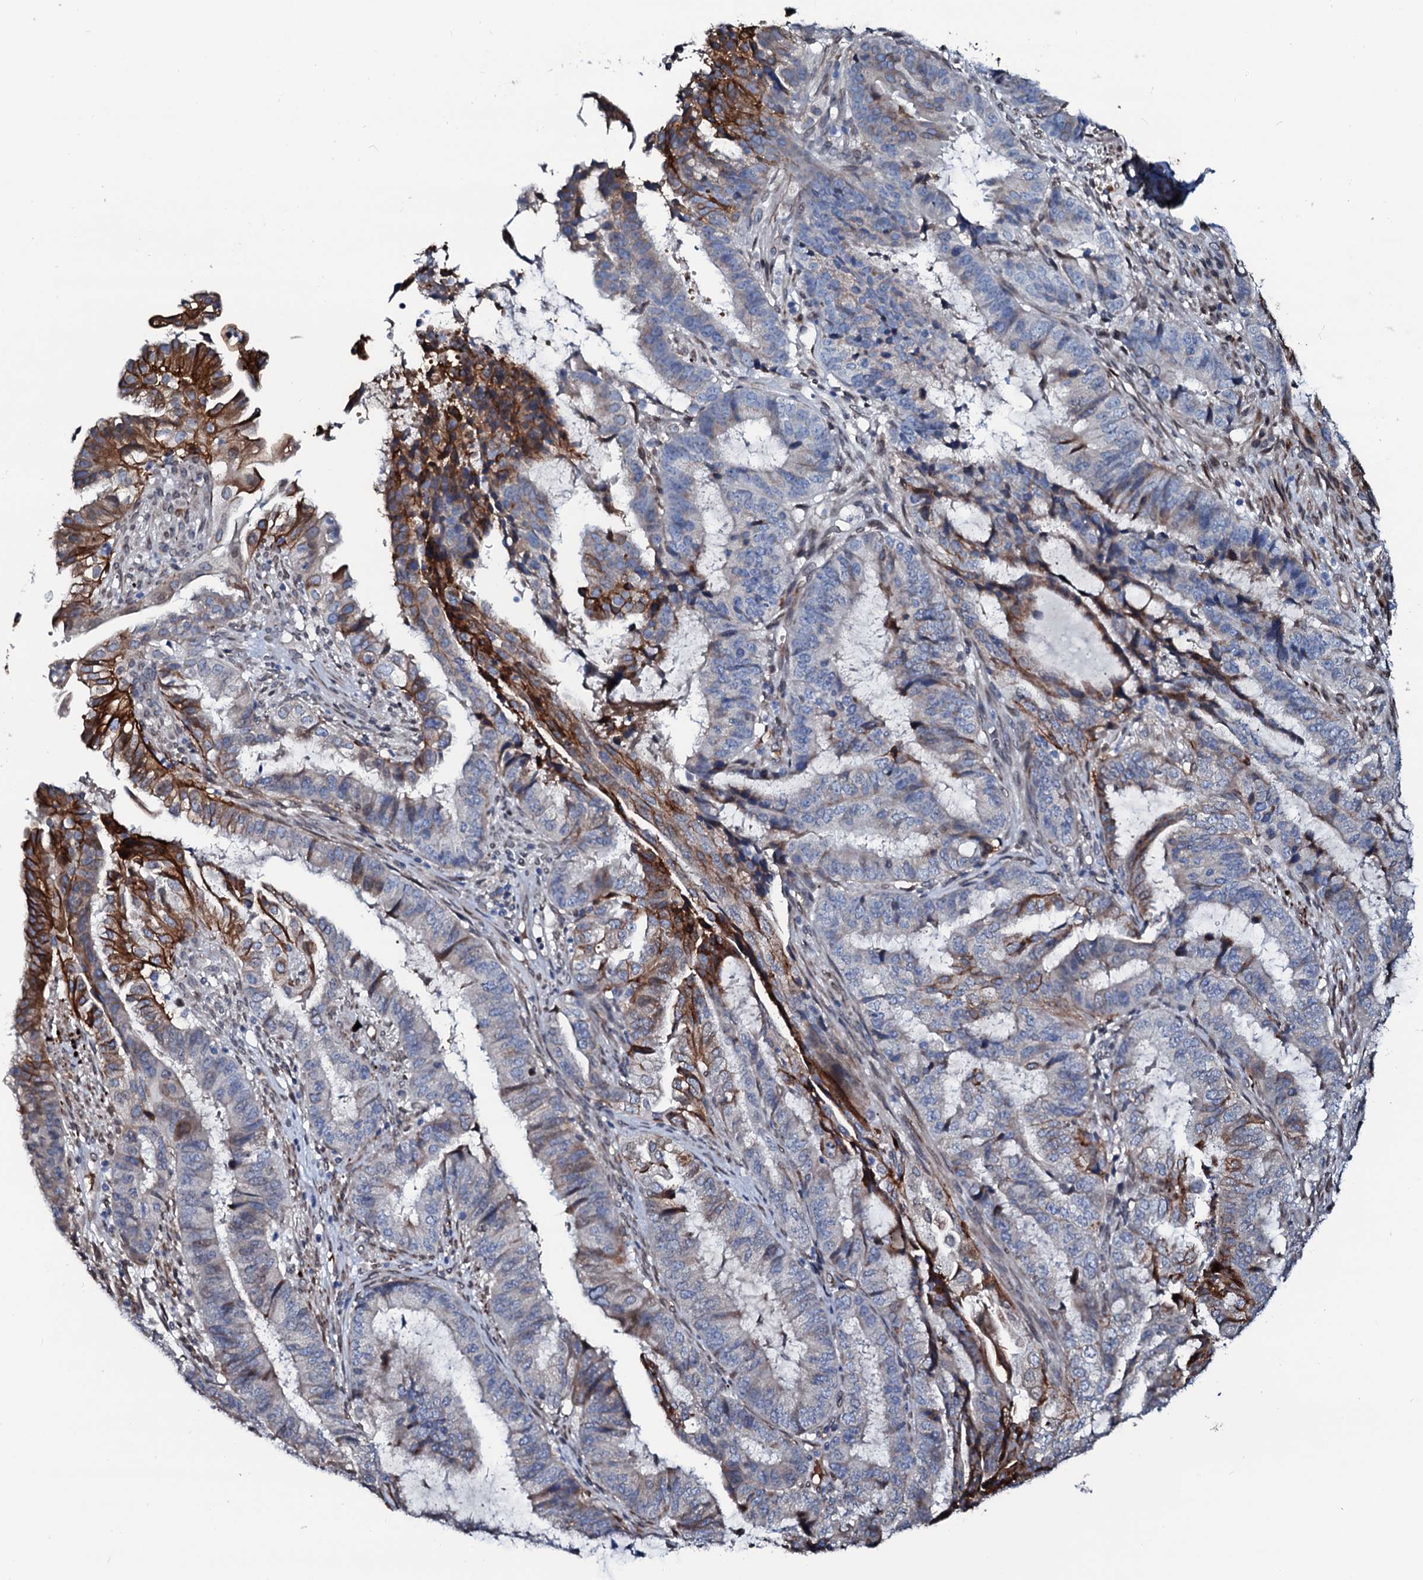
{"staining": {"intensity": "strong", "quantity": "<25%", "location": "cytoplasmic/membranous"}, "tissue": "endometrial cancer", "cell_type": "Tumor cells", "image_type": "cancer", "snomed": [{"axis": "morphology", "description": "Adenocarcinoma, NOS"}, {"axis": "topography", "description": "Endometrium"}], "caption": "An image of human endometrial adenocarcinoma stained for a protein exhibits strong cytoplasmic/membranous brown staining in tumor cells. The staining was performed using DAB (3,3'-diaminobenzidine), with brown indicating positive protein expression. Nuclei are stained blue with hematoxylin.", "gene": "NRP2", "patient": {"sex": "female", "age": 51}}